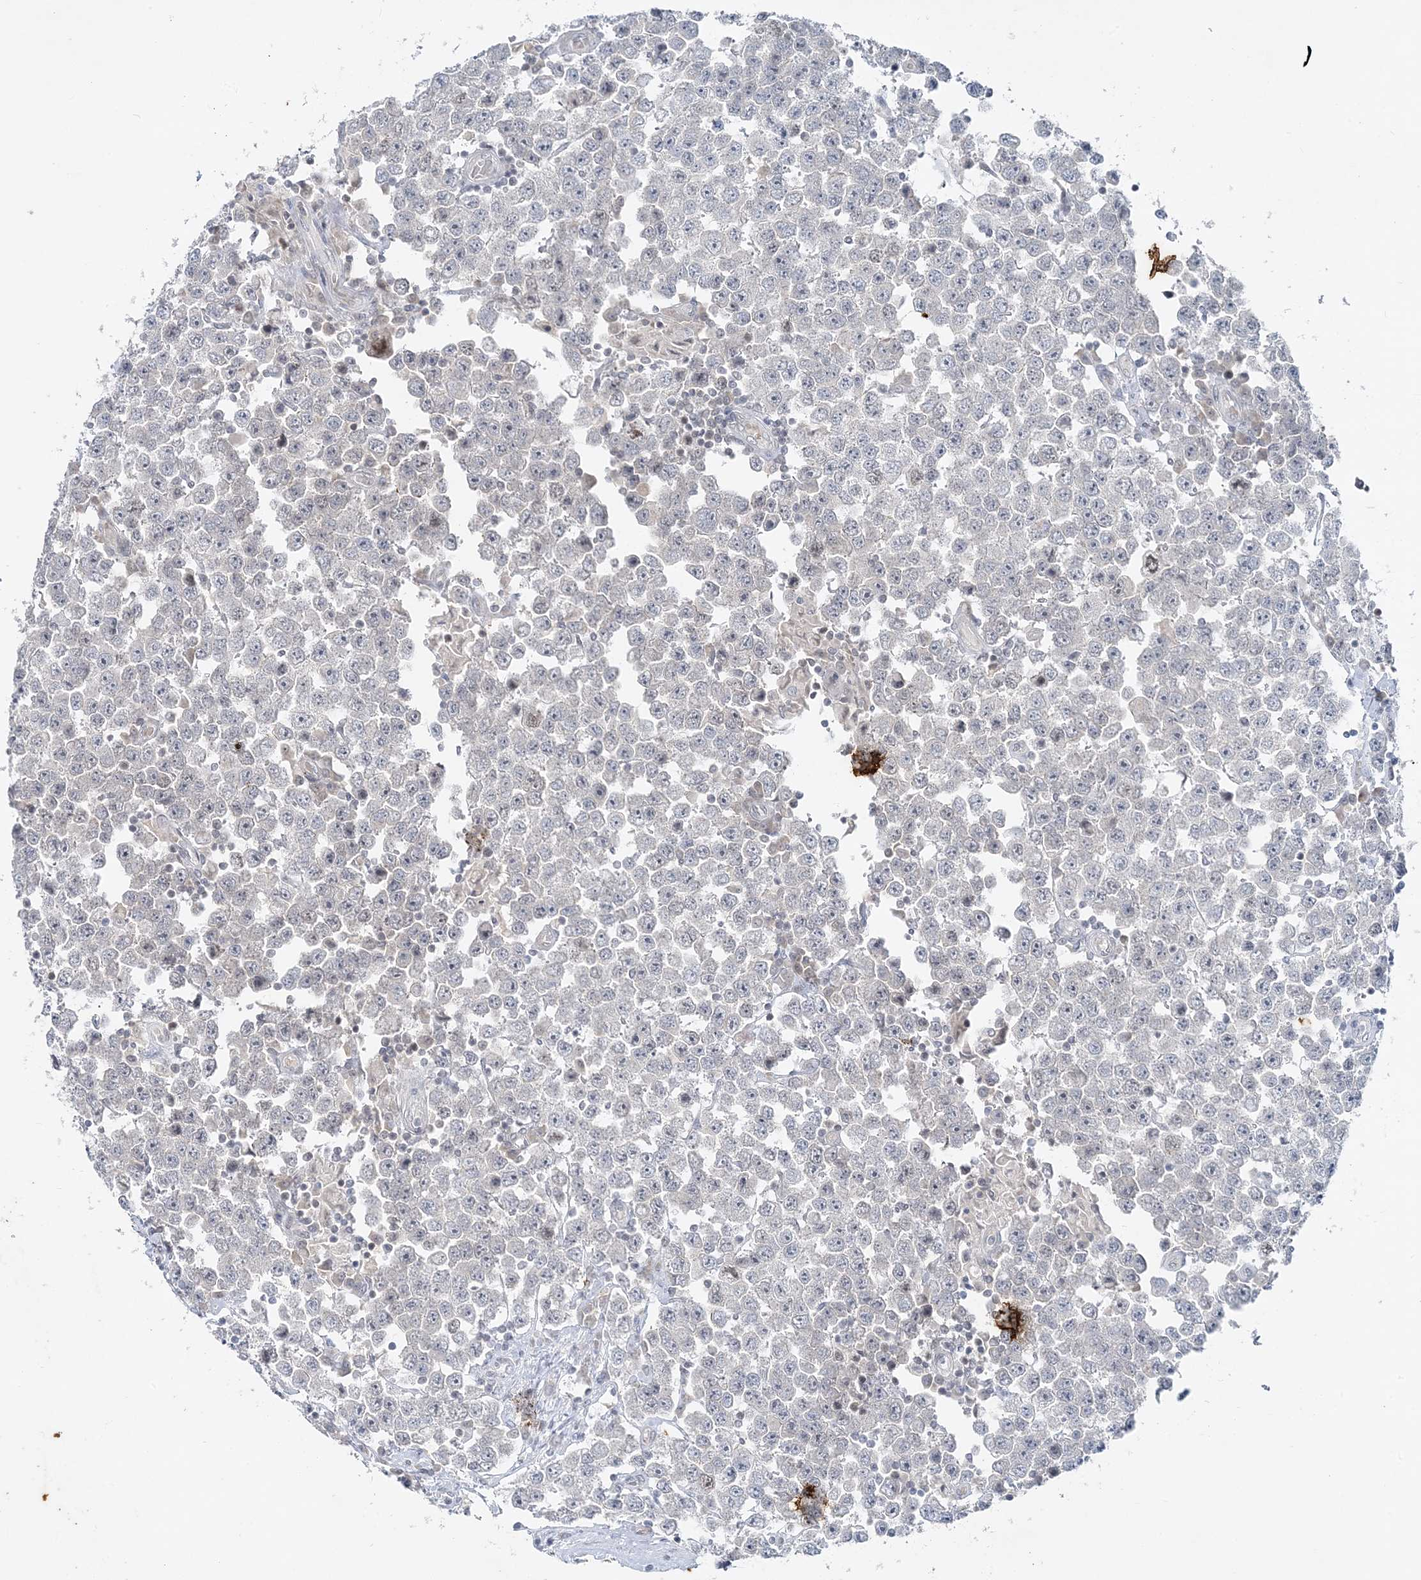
{"staining": {"intensity": "negative", "quantity": "none", "location": "none"}, "tissue": "testis cancer", "cell_type": "Tumor cells", "image_type": "cancer", "snomed": [{"axis": "morphology", "description": "Seminoma, NOS"}, {"axis": "topography", "description": "Testis"}], "caption": "There is no significant expression in tumor cells of testis cancer.", "gene": "LEXM", "patient": {"sex": "male", "age": 28}}